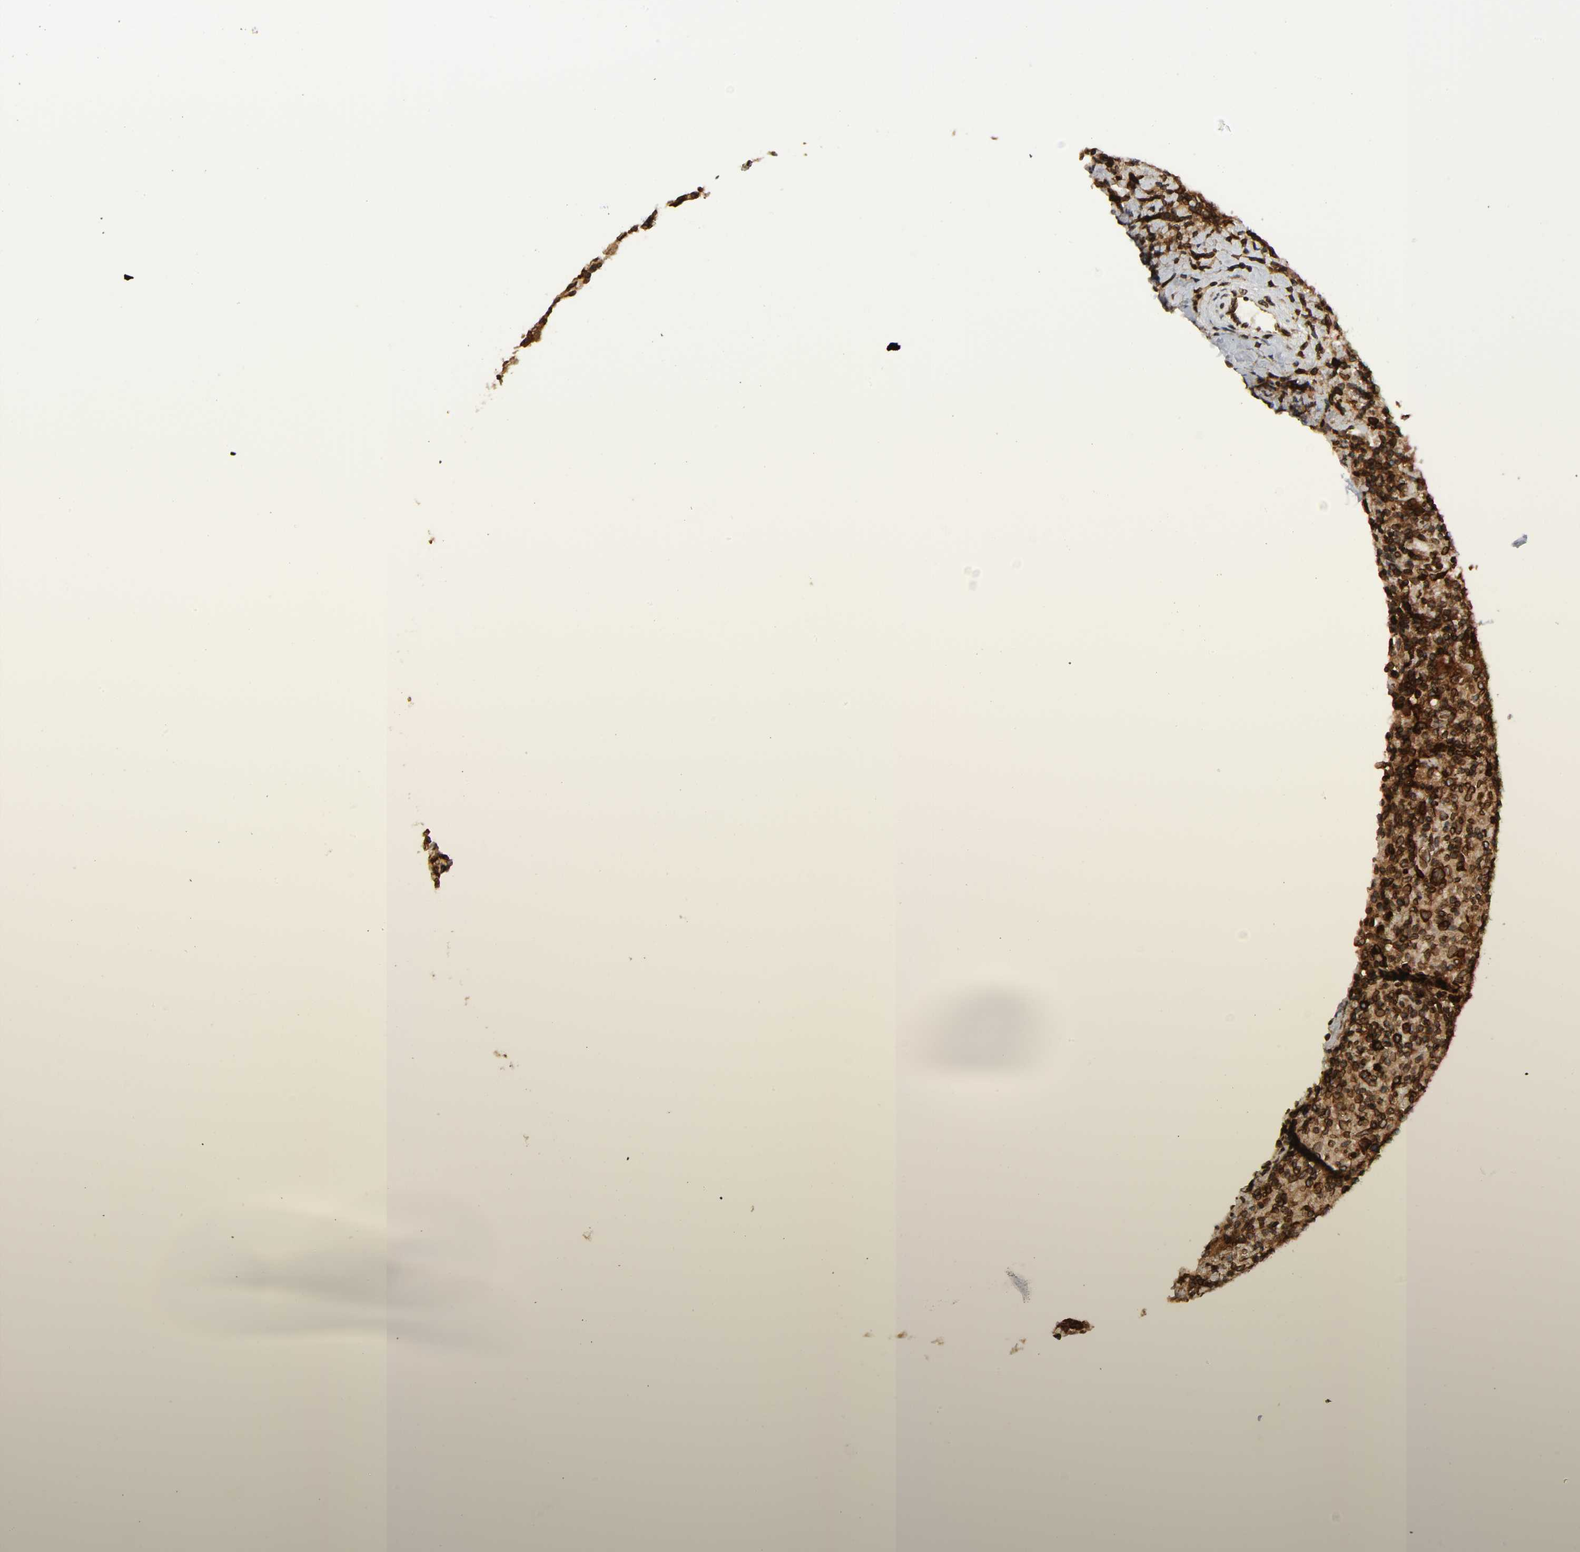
{"staining": {"intensity": "strong", "quantity": ">75%", "location": "cytoplasmic/membranous,nuclear"}, "tissue": "lymphoma", "cell_type": "Tumor cells", "image_type": "cancer", "snomed": [{"axis": "morphology", "description": "Hodgkin's disease, NOS"}, {"axis": "topography", "description": "Lymph node"}], "caption": "Brown immunohistochemical staining in human Hodgkin's disease shows strong cytoplasmic/membranous and nuclear expression in approximately >75% of tumor cells.", "gene": "RANGAP1", "patient": {"sex": "male", "age": 65}}